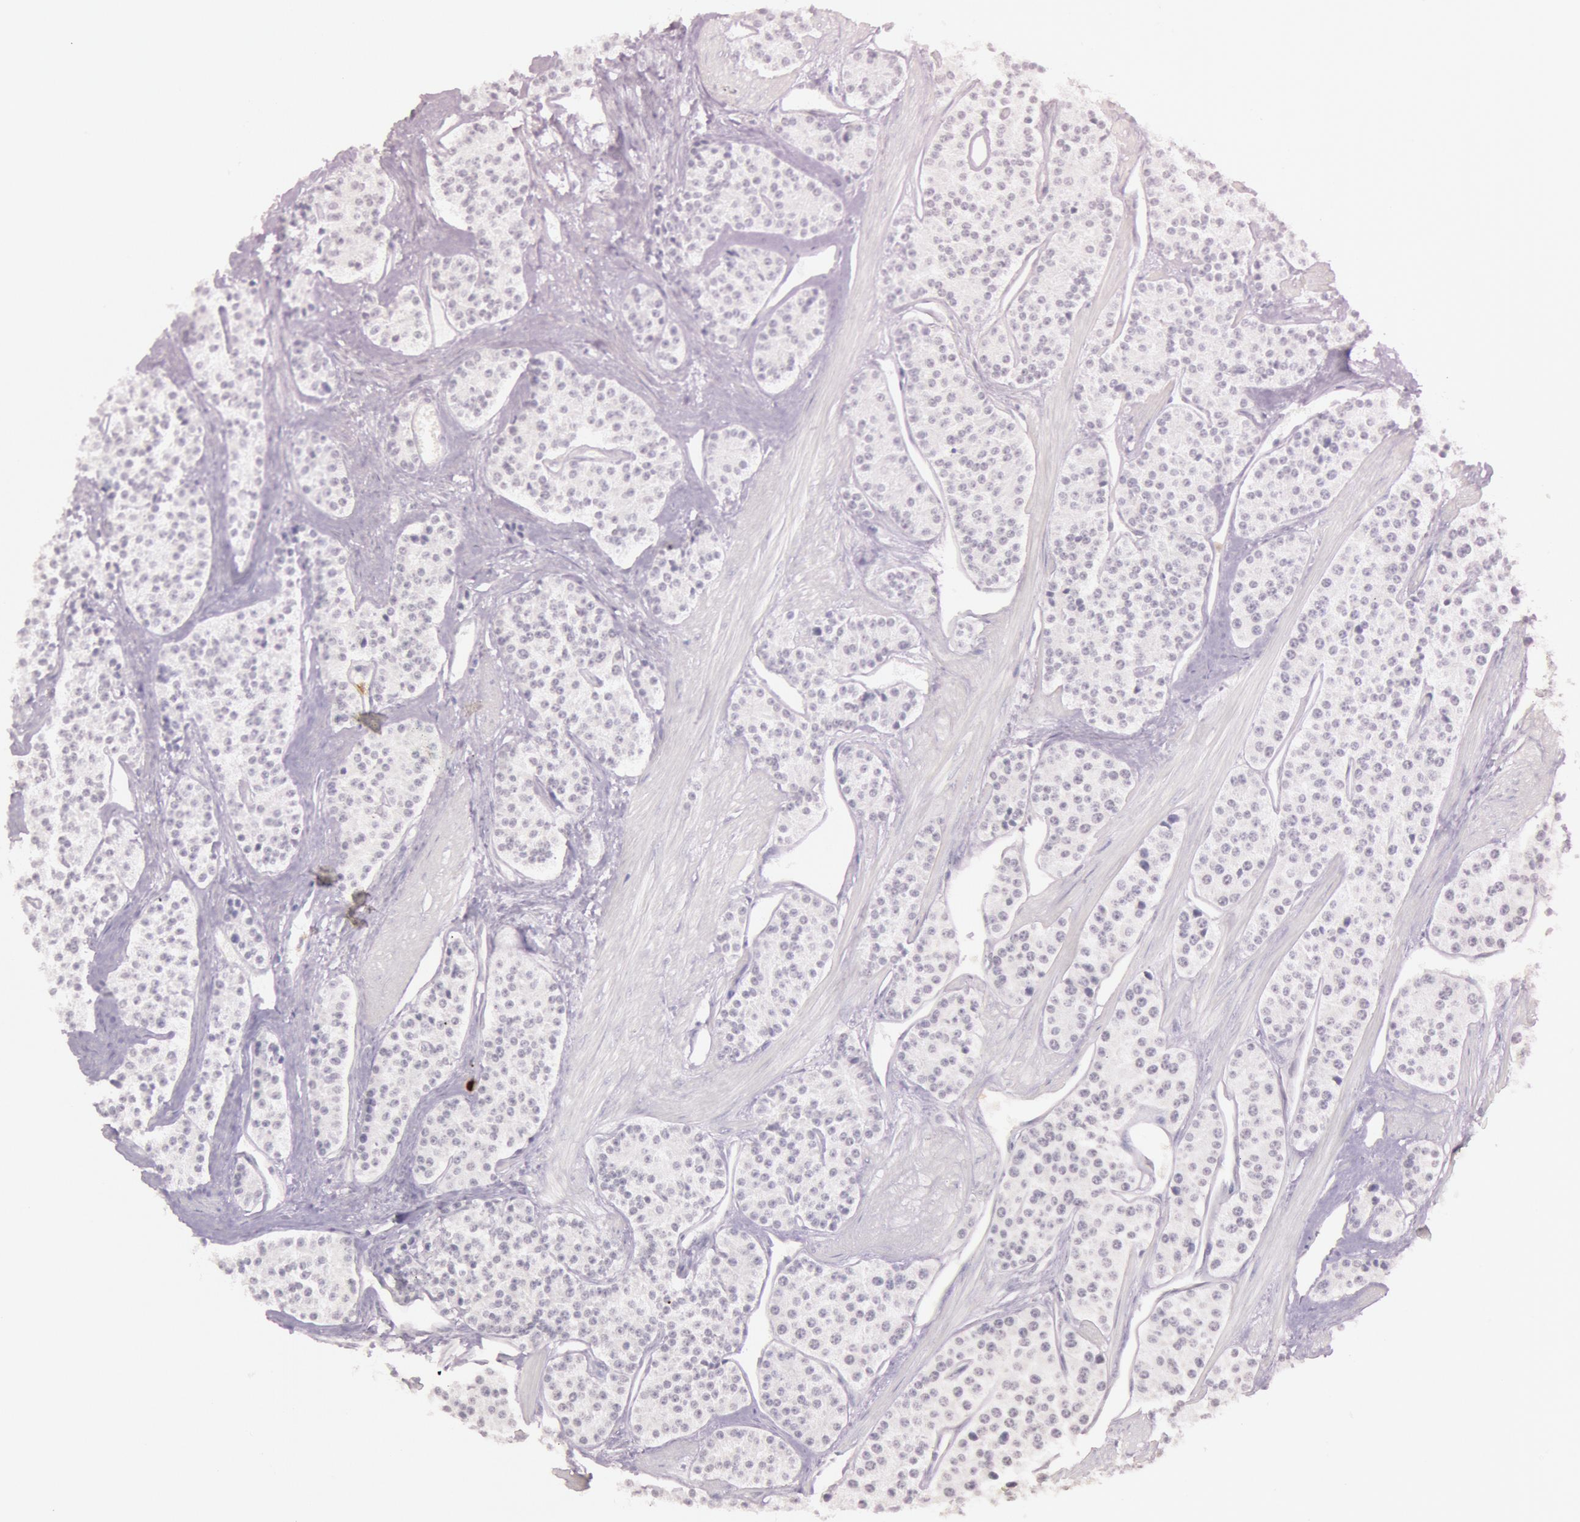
{"staining": {"intensity": "negative", "quantity": "none", "location": "none"}, "tissue": "carcinoid", "cell_type": "Tumor cells", "image_type": "cancer", "snomed": [{"axis": "morphology", "description": "Carcinoid, malignant, NOS"}, {"axis": "topography", "description": "Stomach"}], "caption": "Carcinoid (malignant) stained for a protein using immunohistochemistry (IHC) demonstrates no positivity tumor cells.", "gene": "KDM6A", "patient": {"sex": "female", "age": 76}}